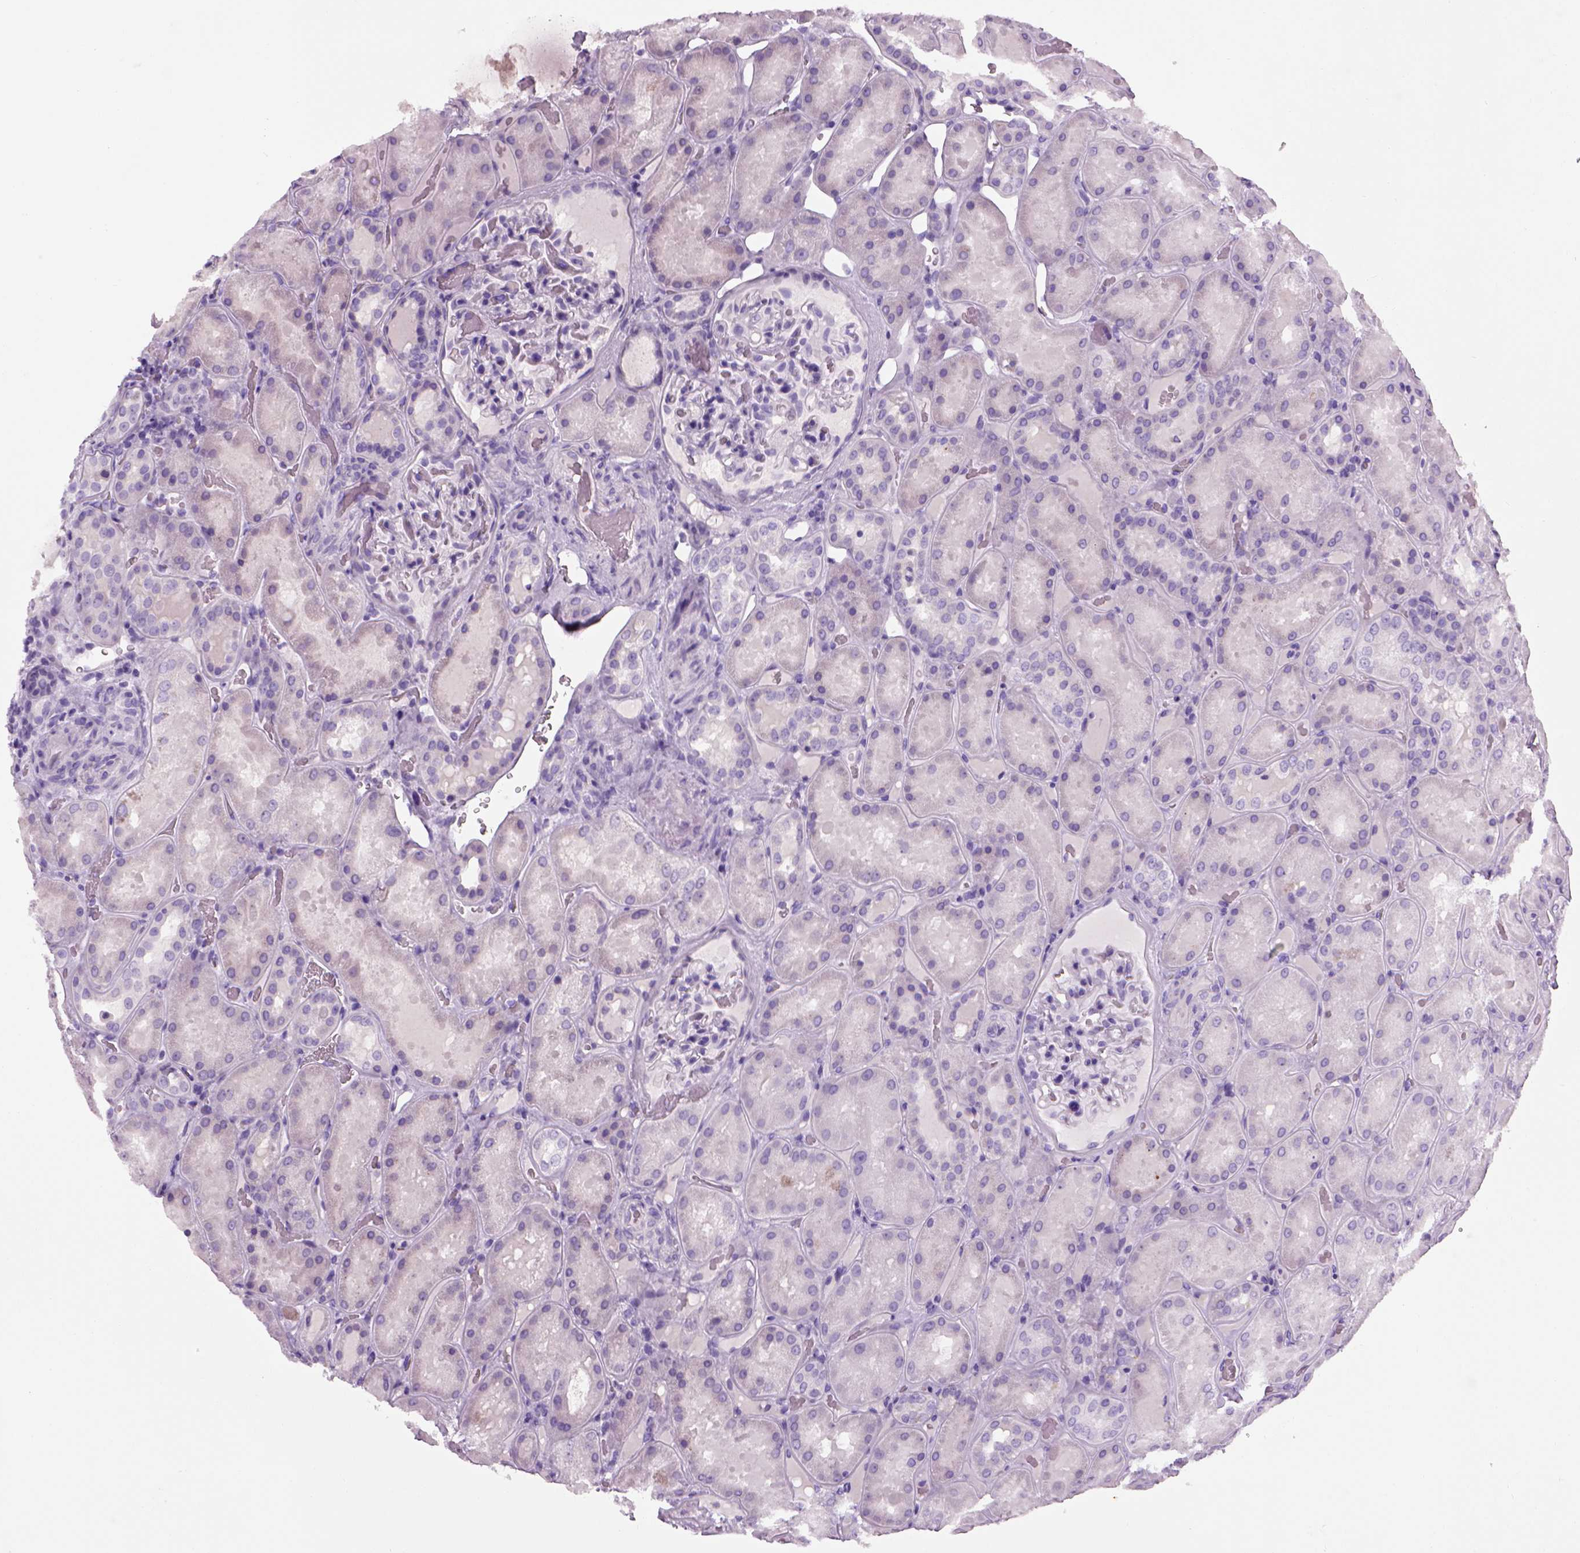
{"staining": {"intensity": "negative", "quantity": "none", "location": "none"}, "tissue": "kidney", "cell_type": "Cells in glomeruli", "image_type": "normal", "snomed": [{"axis": "morphology", "description": "Normal tissue, NOS"}, {"axis": "topography", "description": "Kidney"}], "caption": "Immunohistochemistry (IHC) micrograph of normal kidney: kidney stained with DAB shows no significant protein expression in cells in glomeruli.", "gene": "MZB1", "patient": {"sex": "male", "age": 73}}